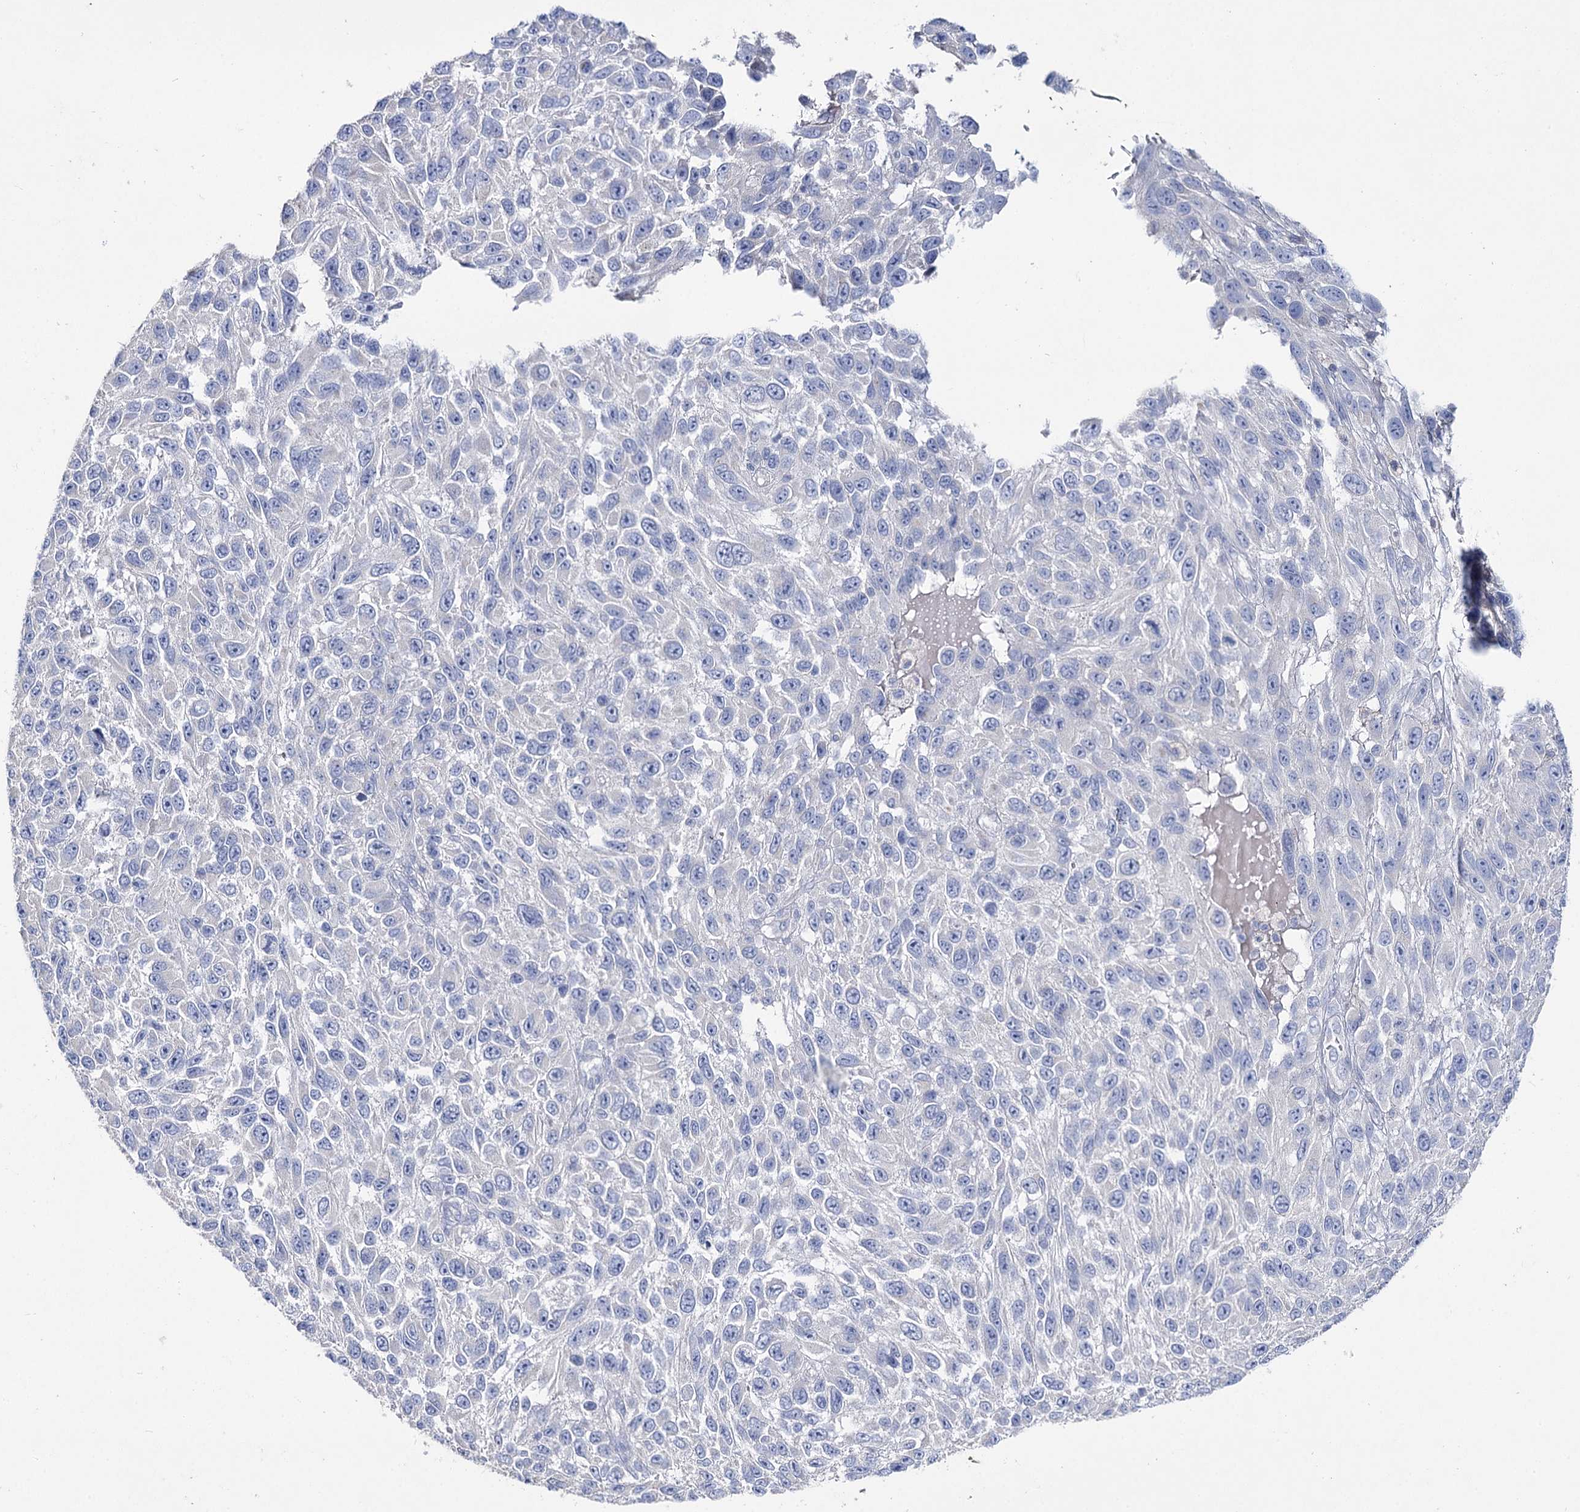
{"staining": {"intensity": "negative", "quantity": "none", "location": "none"}, "tissue": "melanoma", "cell_type": "Tumor cells", "image_type": "cancer", "snomed": [{"axis": "morphology", "description": "Malignant melanoma, NOS"}, {"axis": "topography", "description": "Skin"}], "caption": "Immunohistochemistry image of melanoma stained for a protein (brown), which displays no staining in tumor cells. Brightfield microscopy of immunohistochemistry stained with DAB (3,3'-diaminobenzidine) (brown) and hematoxylin (blue), captured at high magnification.", "gene": "NRAP", "patient": {"sex": "female", "age": 96}}